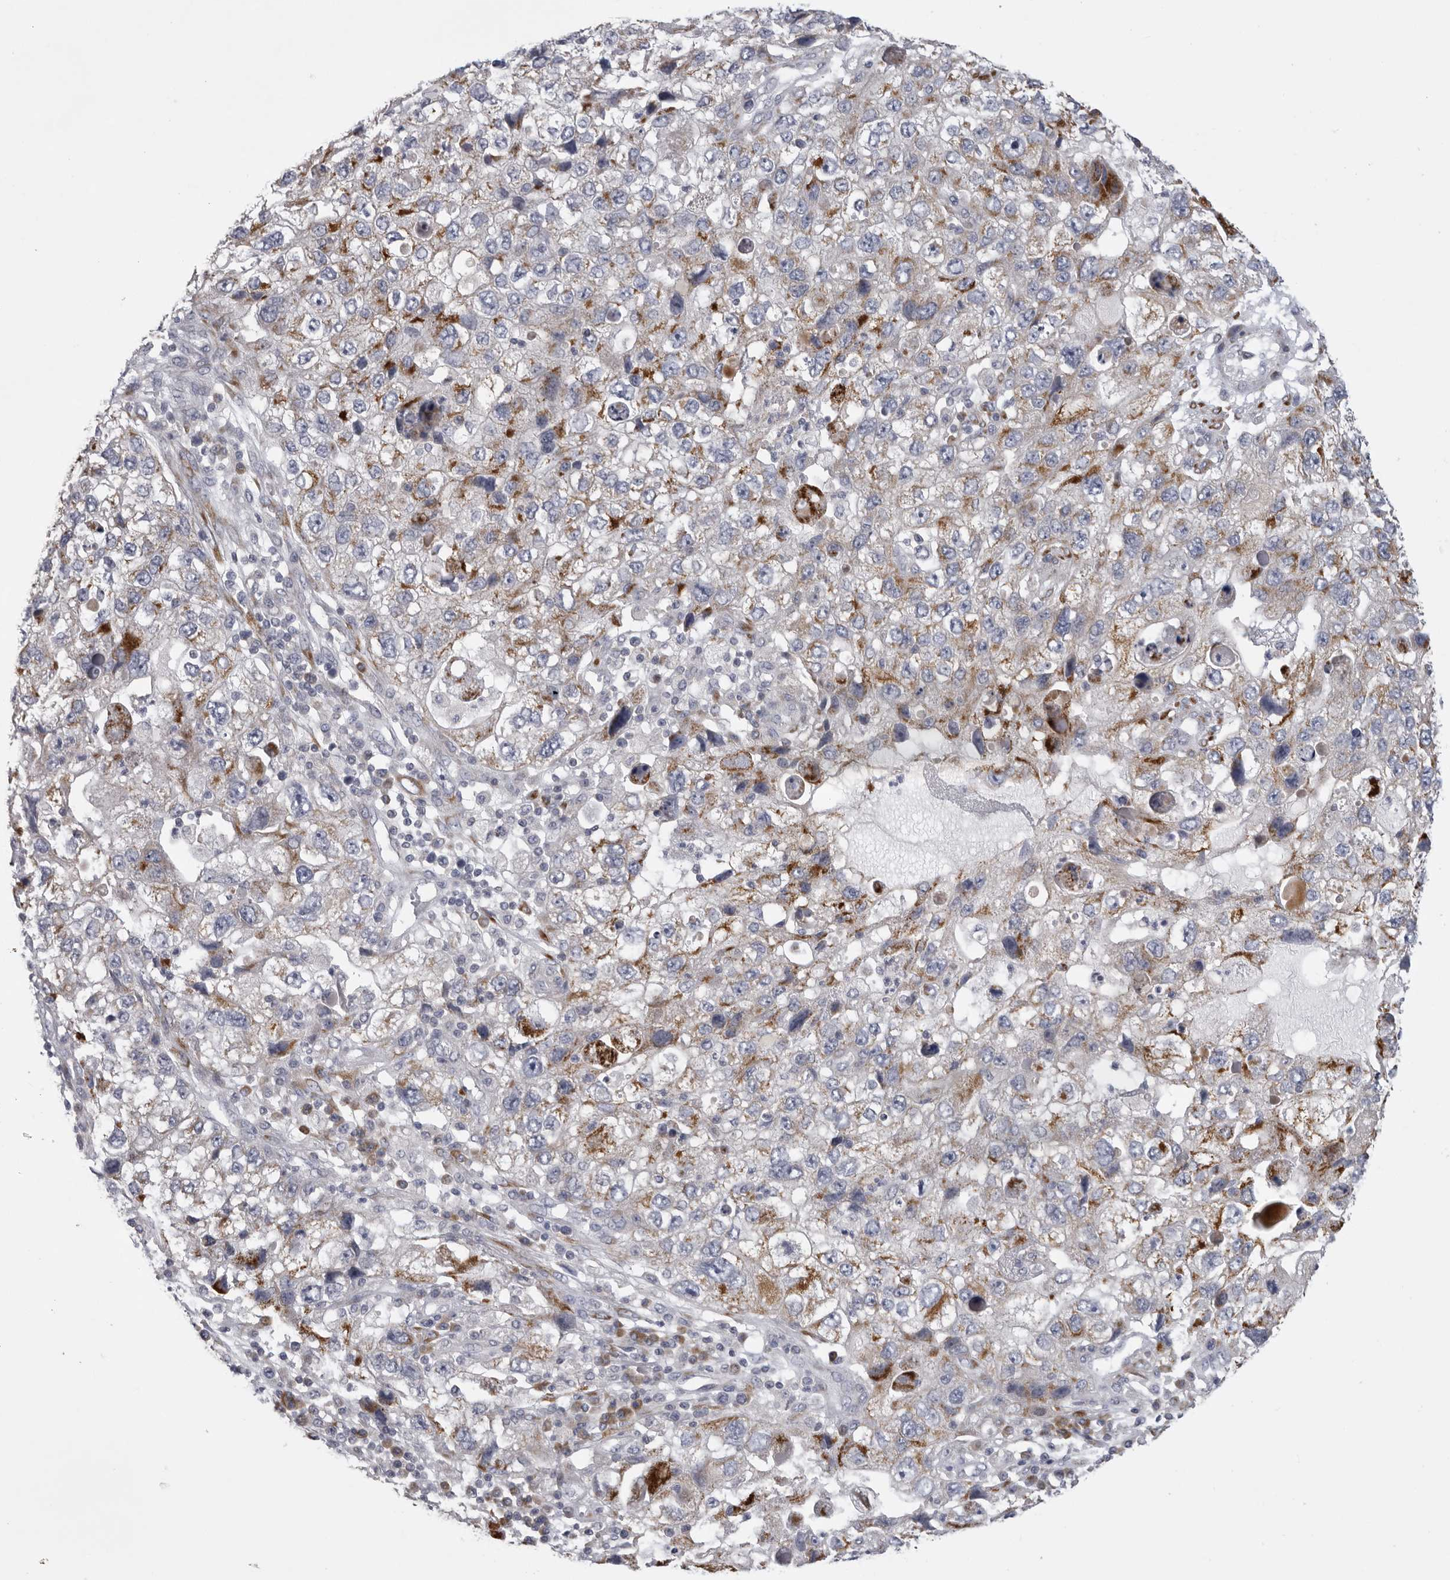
{"staining": {"intensity": "moderate", "quantity": "25%-75%", "location": "cytoplasmic/membranous"}, "tissue": "endometrial cancer", "cell_type": "Tumor cells", "image_type": "cancer", "snomed": [{"axis": "morphology", "description": "Adenocarcinoma, NOS"}, {"axis": "topography", "description": "Endometrium"}], "caption": "About 25%-75% of tumor cells in human endometrial cancer (adenocarcinoma) show moderate cytoplasmic/membranous protein positivity as visualized by brown immunohistochemical staining.", "gene": "USP24", "patient": {"sex": "female", "age": 49}}